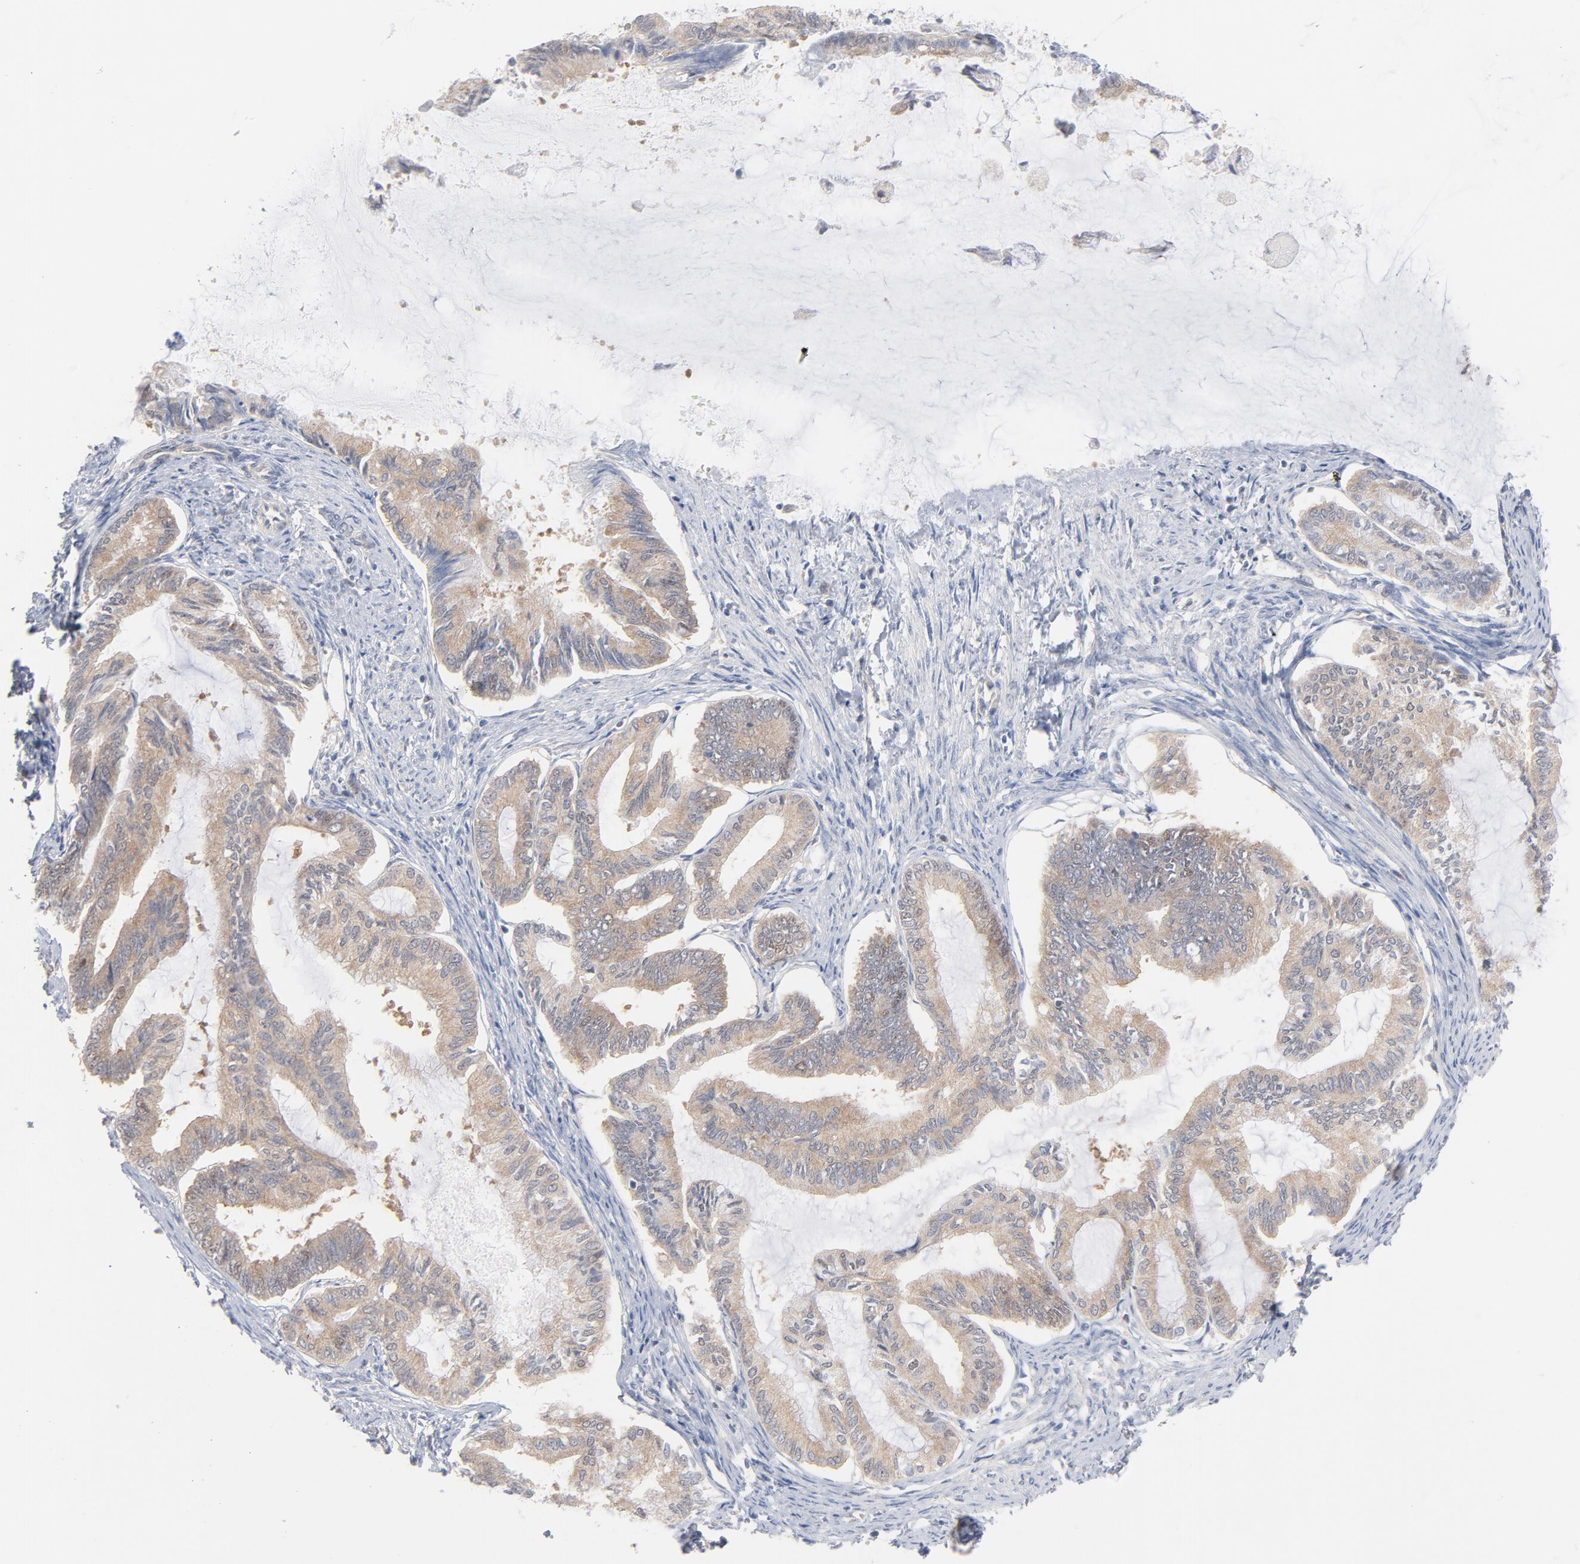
{"staining": {"intensity": "weak", "quantity": ">75%", "location": "cytoplasmic/membranous"}, "tissue": "endometrial cancer", "cell_type": "Tumor cells", "image_type": "cancer", "snomed": [{"axis": "morphology", "description": "Adenocarcinoma, NOS"}, {"axis": "topography", "description": "Endometrium"}], "caption": "IHC image of neoplastic tissue: human adenocarcinoma (endometrial) stained using immunohistochemistry (IHC) reveals low levels of weak protein expression localized specifically in the cytoplasmic/membranous of tumor cells, appearing as a cytoplasmic/membranous brown color.", "gene": "UBL4A", "patient": {"sex": "female", "age": 86}}